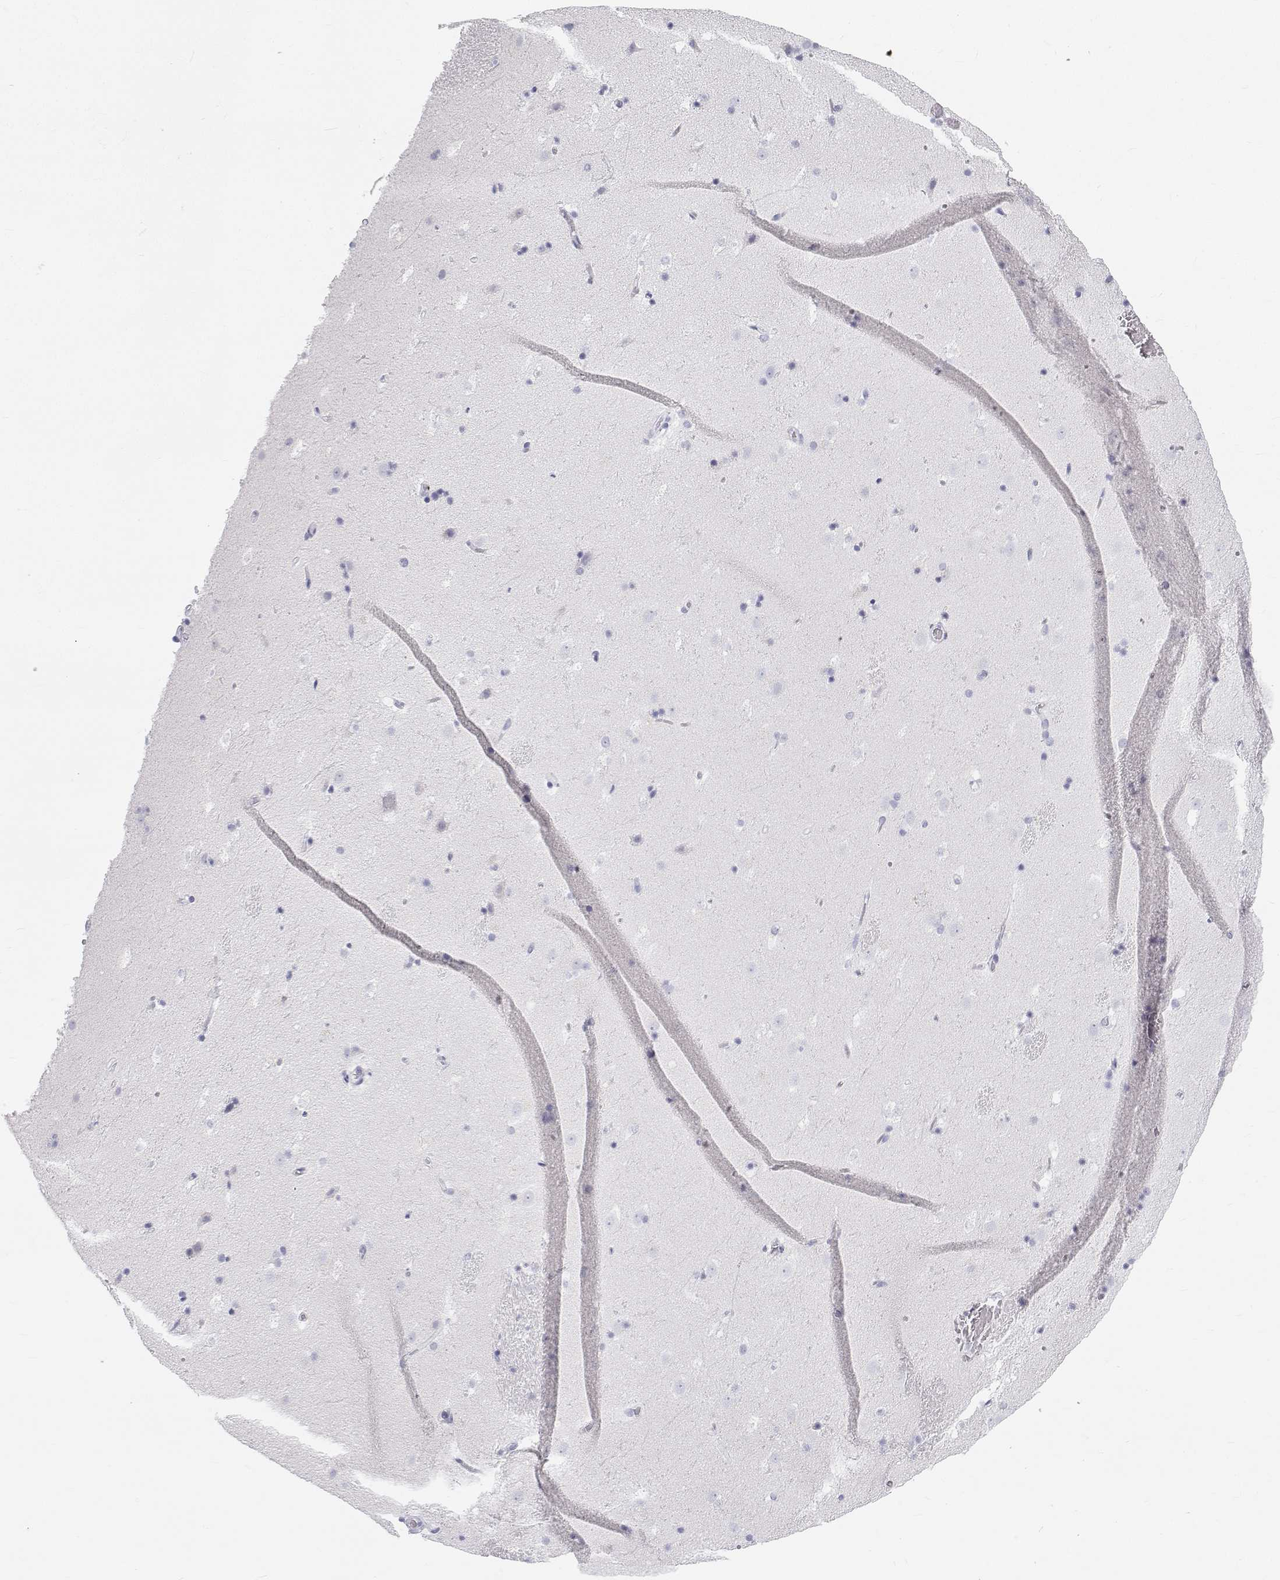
{"staining": {"intensity": "negative", "quantity": "none", "location": "none"}, "tissue": "caudate", "cell_type": "Glial cells", "image_type": "normal", "snomed": [{"axis": "morphology", "description": "Normal tissue, NOS"}, {"axis": "topography", "description": "Lateral ventricle wall"}], "caption": "Immunohistochemistry of unremarkable human caudate shows no staining in glial cells.", "gene": "TTN", "patient": {"sex": "male", "age": 37}}